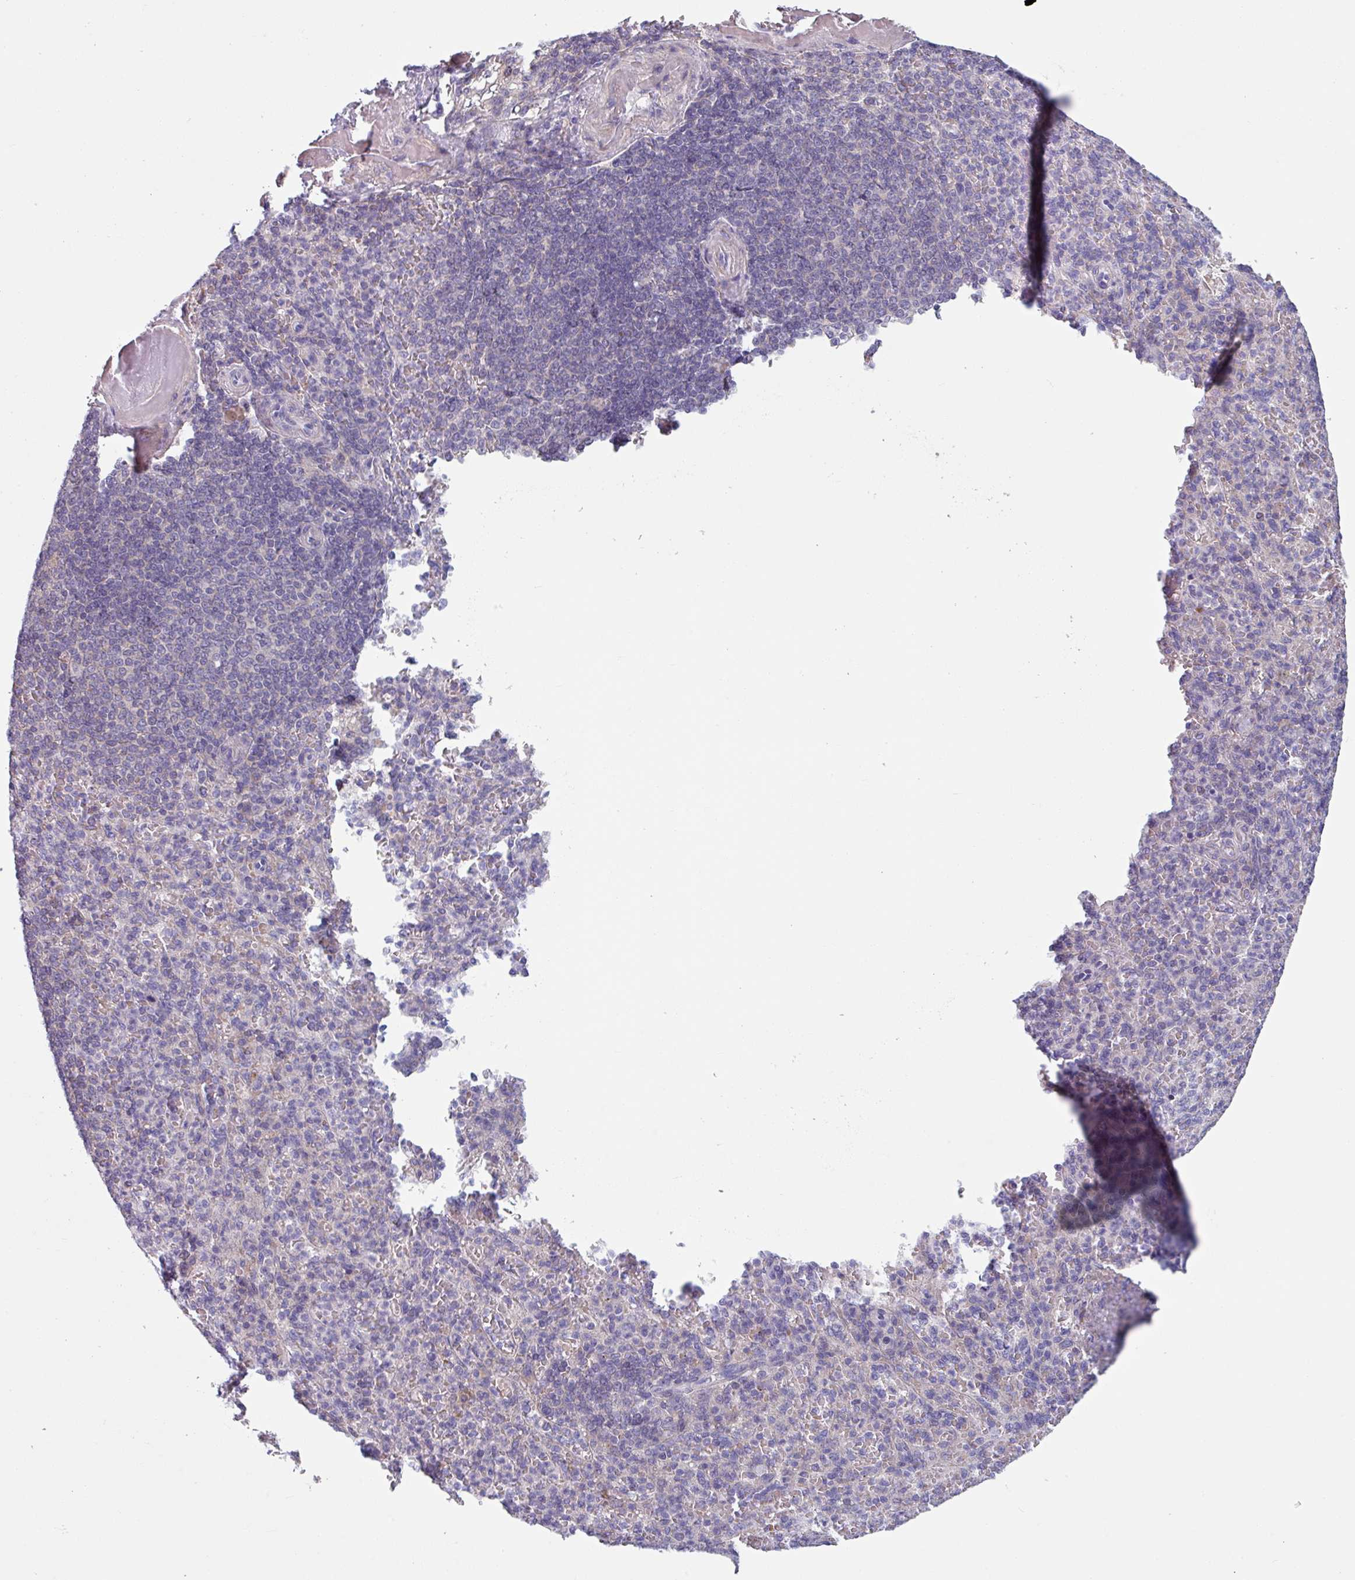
{"staining": {"intensity": "negative", "quantity": "none", "location": "none"}, "tissue": "spleen", "cell_type": "Cells in red pulp", "image_type": "normal", "snomed": [{"axis": "morphology", "description": "Normal tissue, NOS"}, {"axis": "topography", "description": "Spleen"}], "caption": "A photomicrograph of human spleen is negative for staining in cells in red pulp. The staining is performed using DAB brown chromogen with nuclei counter-stained in using hematoxylin.", "gene": "TMEM132A", "patient": {"sex": "female", "age": 74}}